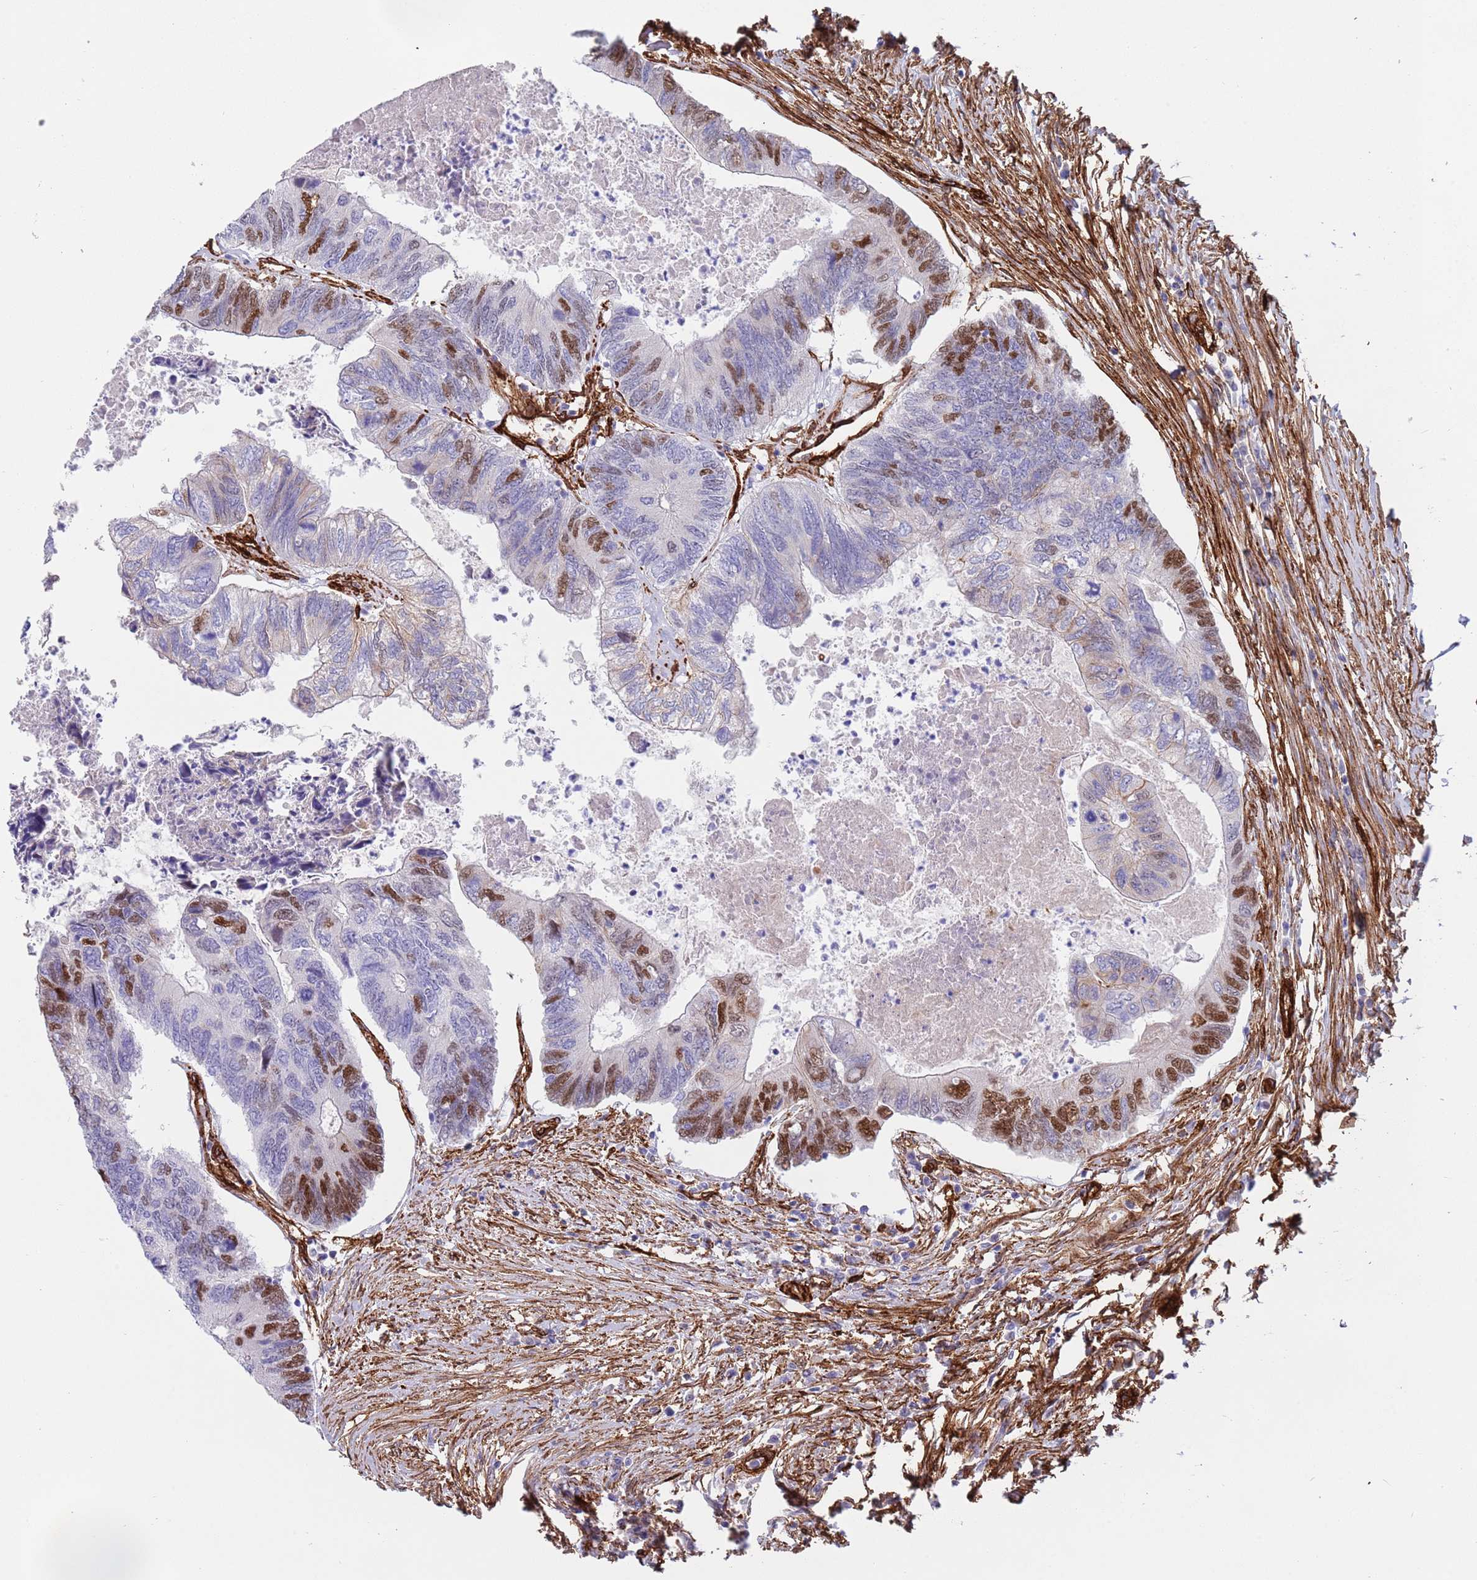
{"staining": {"intensity": "strong", "quantity": "25%-75%", "location": "nuclear"}, "tissue": "colorectal cancer", "cell_type": "Tumor cells", "image_type": "cancer", "snomed": [{"axis": "morphology", "description": "Adenocarcinoma, NOS"}, {"axis": "topography", "description": "Colon"}], "caption": "There is high levels of strong nuclear positivity in tumor cells of adenocarcinoma (colorectal), as demonstrated by immunohistochemical staining (brown color).", "gene": "CAV2", "patient": {"sex": "female", "age": 67}}